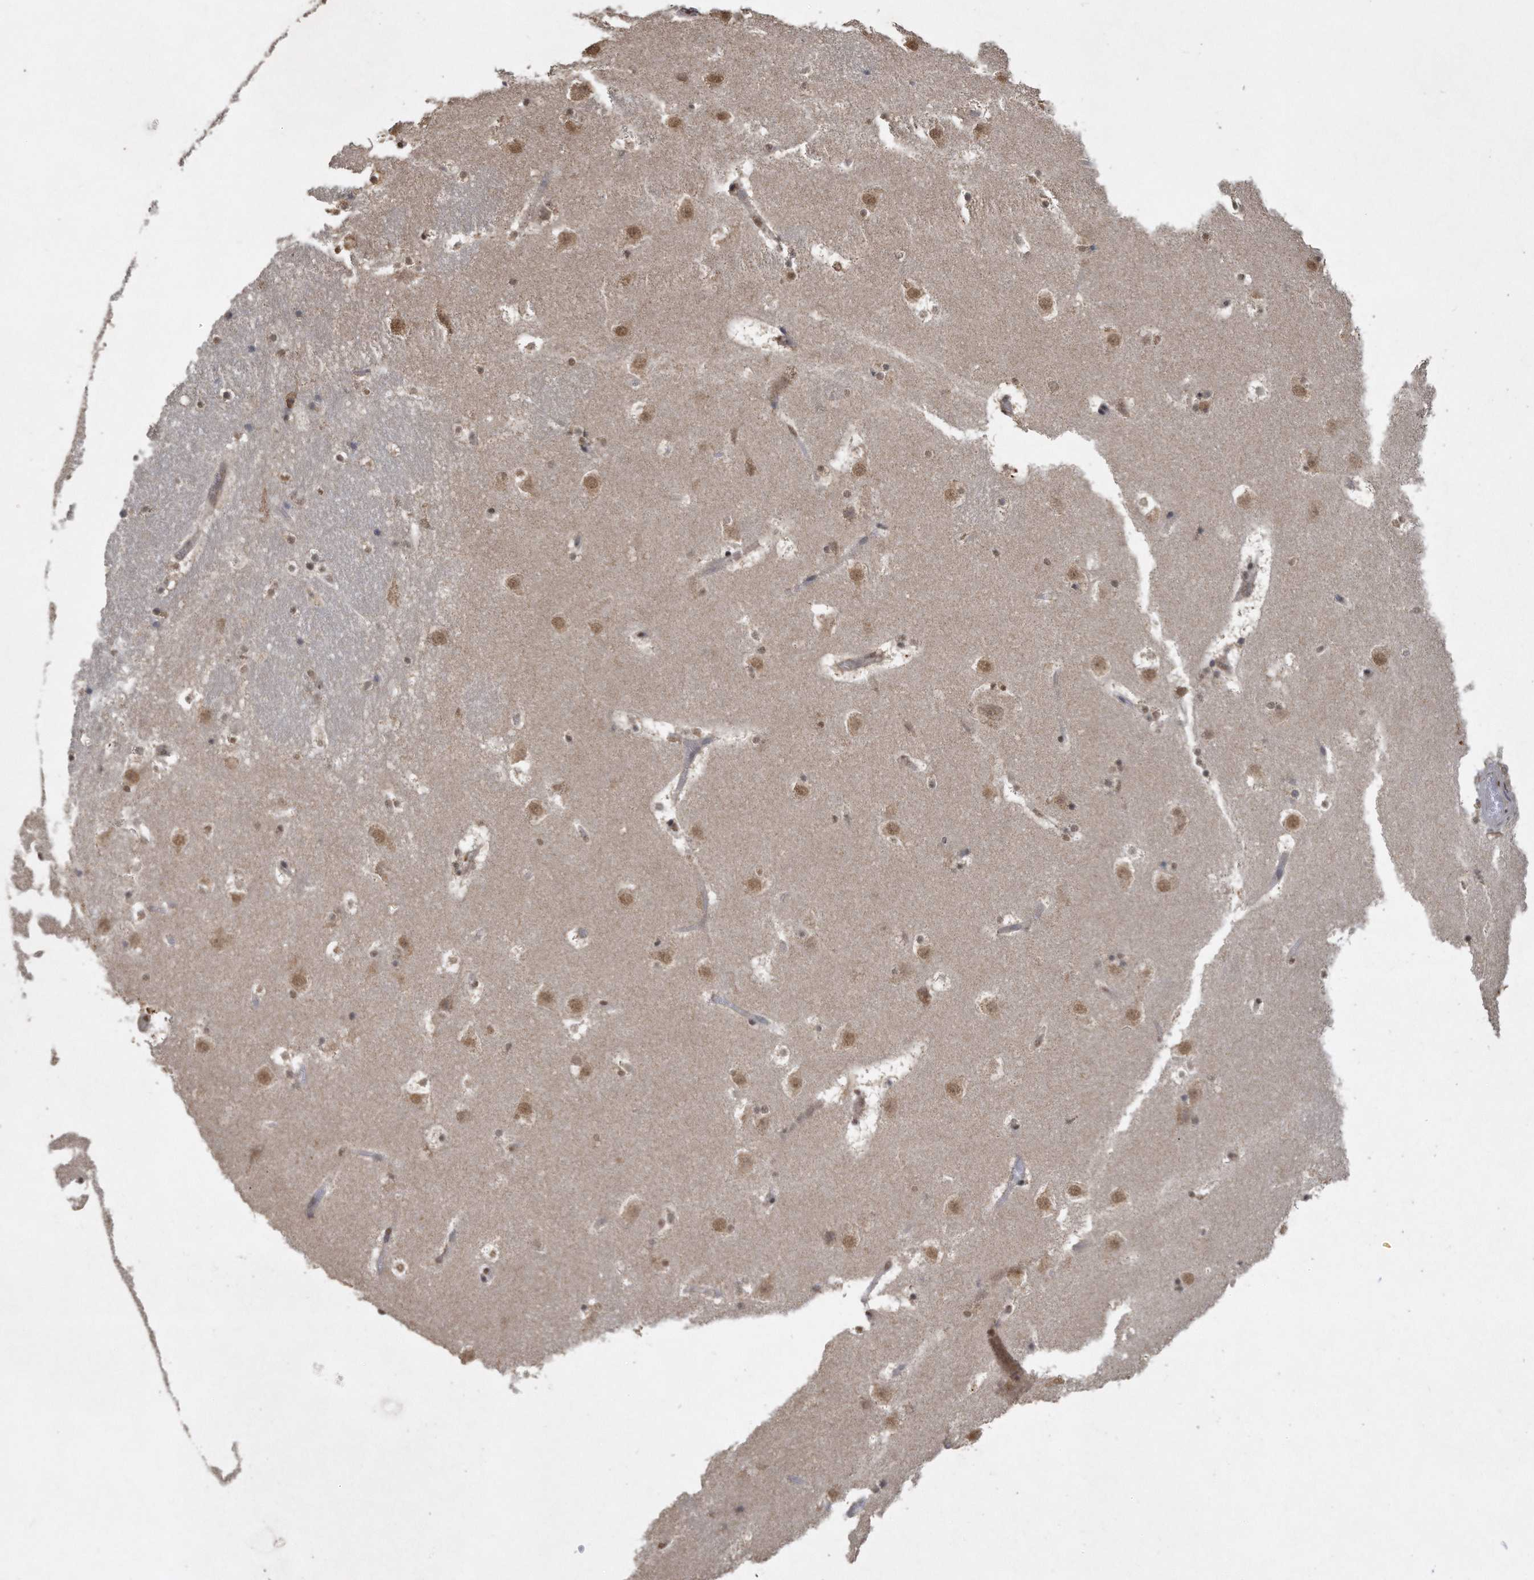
{"staining": {"intensity": "weak", "quantity": "25%-75%", "location": "nuclear"}, "tissue": "caudate", "cell_type": "Glial cells", "image_type": "normal", "snomed": [{"axis": "morphology", "description": "Normal tissue, NOS"}, {"axis": "topography", "description": "Lateral ventricle wall"}], "caption": "Protein staining shows weak nuclear expression in approximately 25%-75% of glial cells in benign caudate.", "gene": "CRYZL1", "patient": {"sex": "male", "age": 45}}